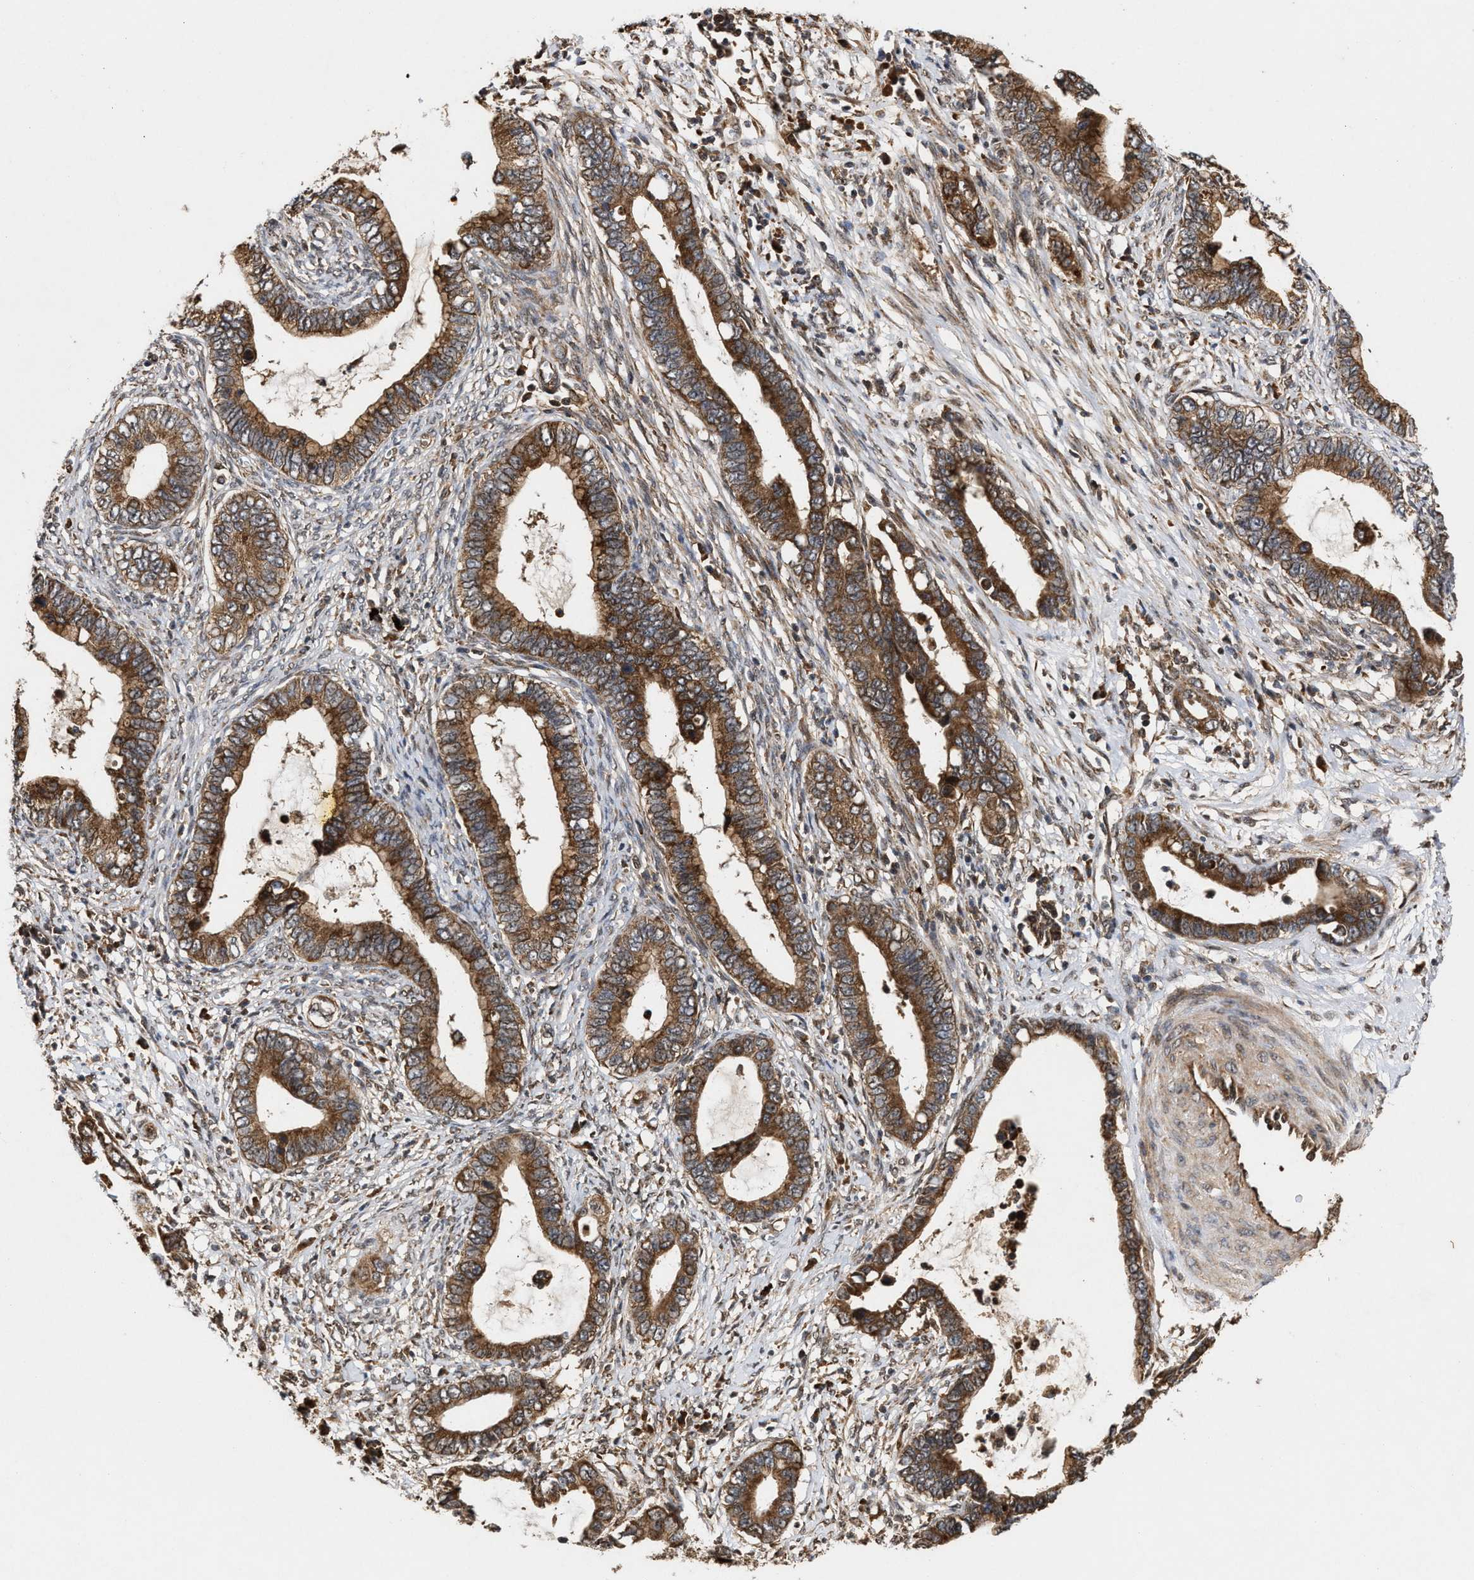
{"staining": {"intensity": "moderate", "quantity": ">75%", "location": "cytoplasmic/membranous"}, "tissue": "cervical cancer", "cell_type": "Tumor cells", "image_type": "cancer", "snomed": [{"axis": "morphology", "description": "Adenocarcinoma, NOS"}, {"axis": "topography", "description": "Cervix"}], "caption": "DAB (3,3'-diaminobenzidine) immunohistochemical staining of human cervical adenocarcinoma reveals moderate cytoplasmic/membranous protein positivity in about >75% of tumor cells.", "gene": "CFLAR", "patient": {"sex": "female", "age": 44}}